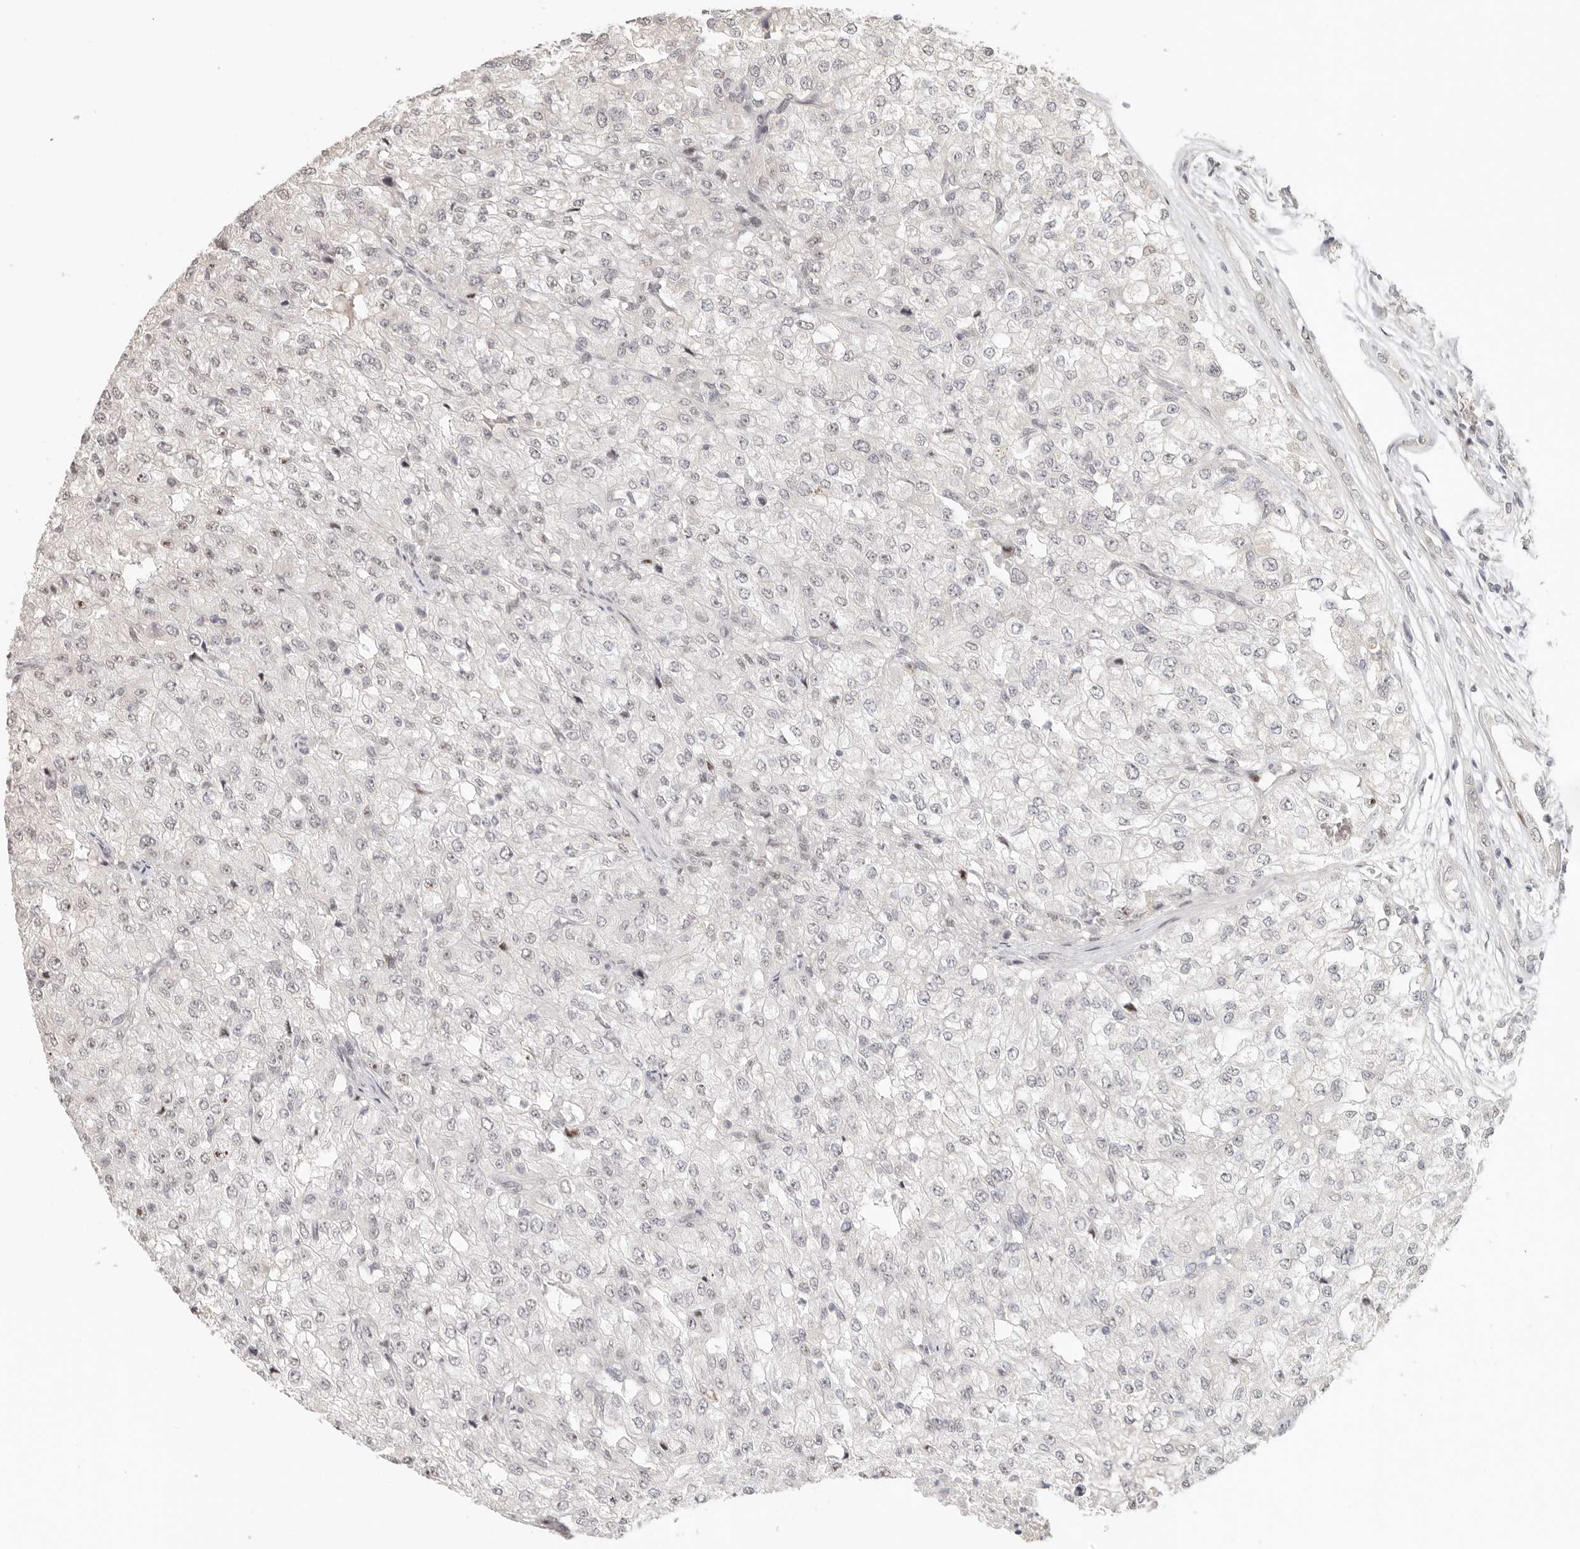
{"staining": {"intensity": "negative", "quantity": "none", "location": "none"}, "tissue": "renal cancer", "cell_type": "Tumor cells", "image_type": "cancer", "snomed": [{"axis": "morphology", "description": "Adenocarcinoma, NOS"}, {"axis": "topography", "description": "Kidney"}], "caption": "An image of human renal cancer is negative for staining in tumor cells.", "gene": "GPBP1L1", "patient": {"sex": "female", "age": 54}}